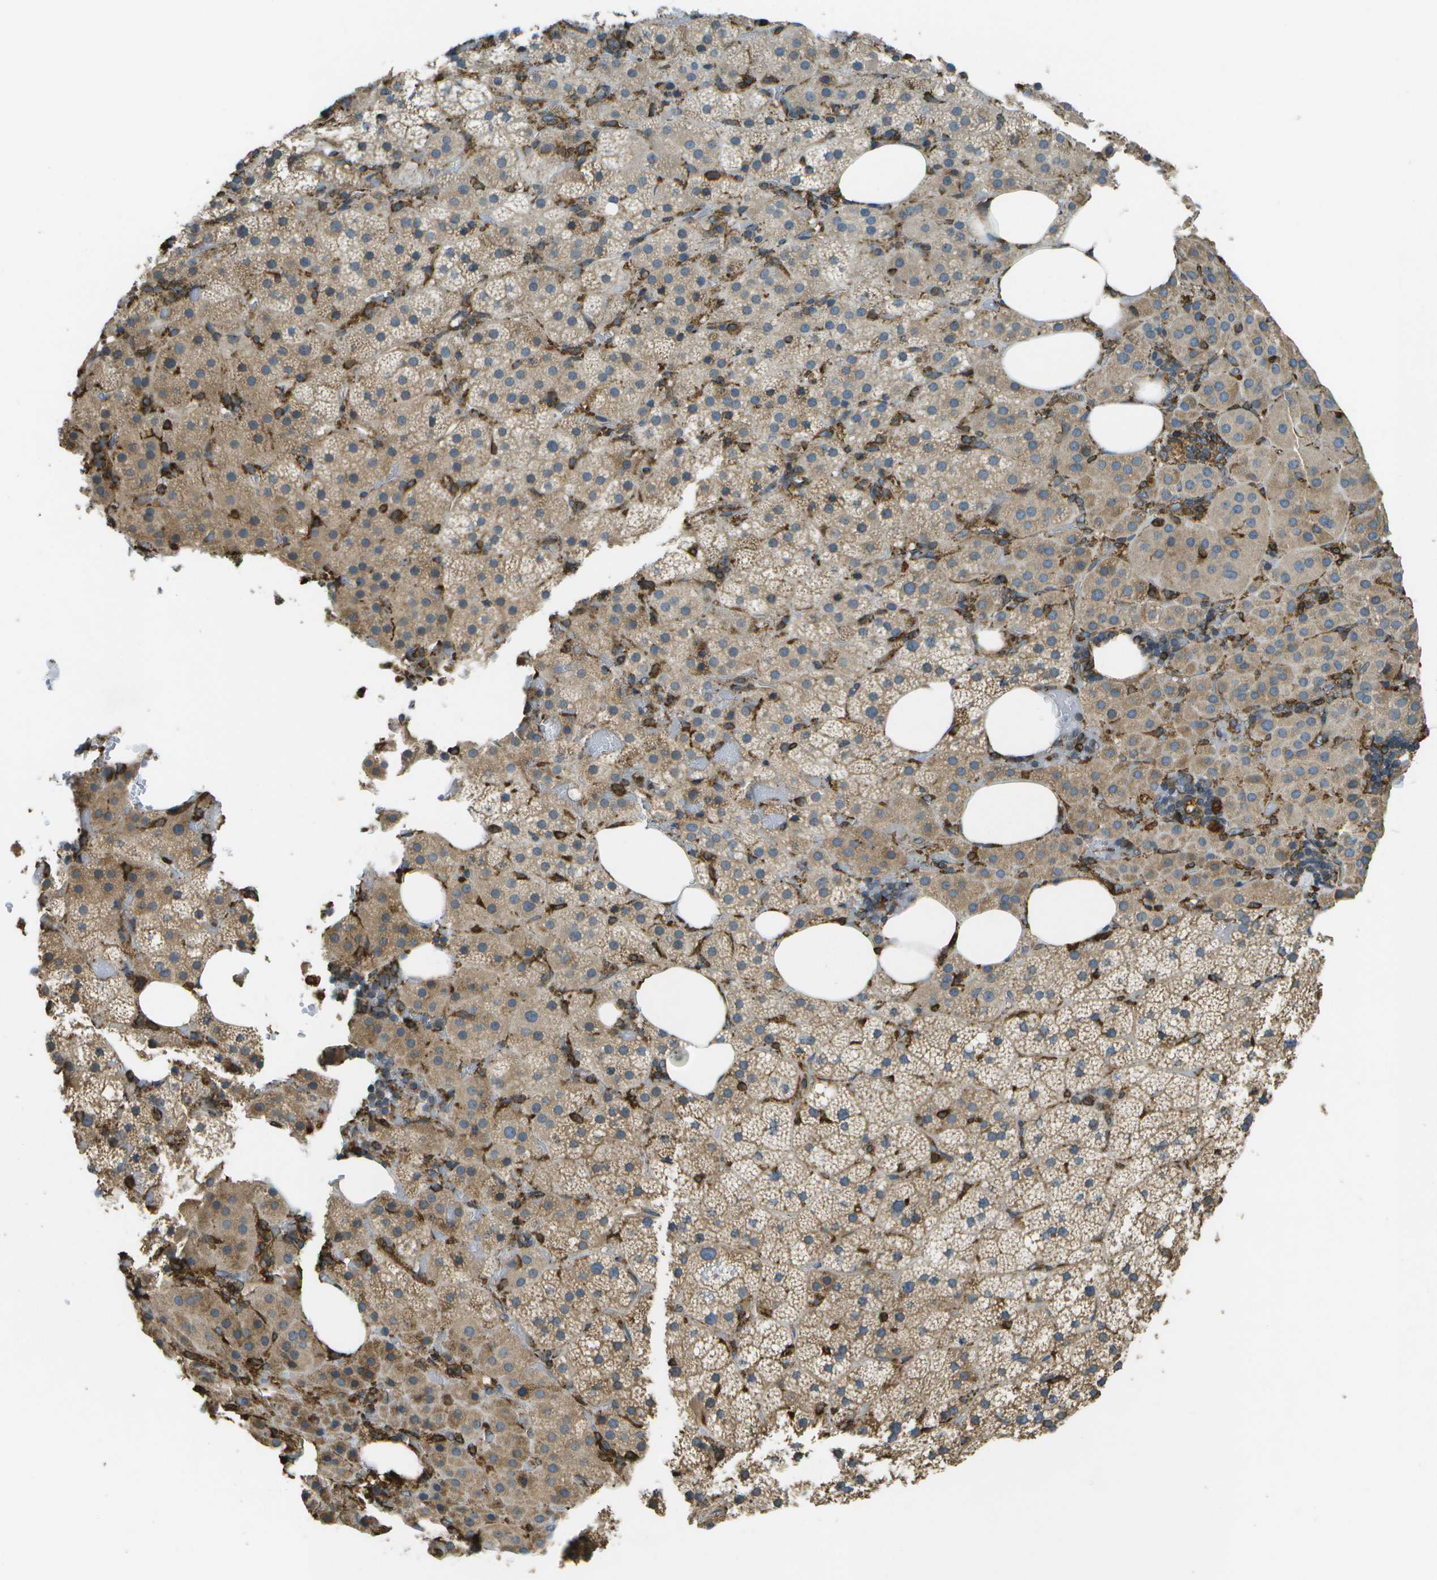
{"staining": {"intensity": "weak", "quantity": ">75%", "location": "cytoplasmic/membranous"}, "tissue": "adrenal gland", "cell_type": "Glandular cells", "image_type": "normal", "snomed": [{"axis": "morphology", "description": "Normal tissue, NOS"}, {"axis": "topography", "description": "Adrenal gland"}], "caption": "Protein staining by immunohistochemistry demonstrates weak cytoplasmic/membranous expression in approximately >75% of glandular cells in normal adrenal gland. (brown staining indicates protein expression, while blue staining denotes nuclei).", "gene": "PDIA4", "patient": {"sex": "female", "age": 59}}